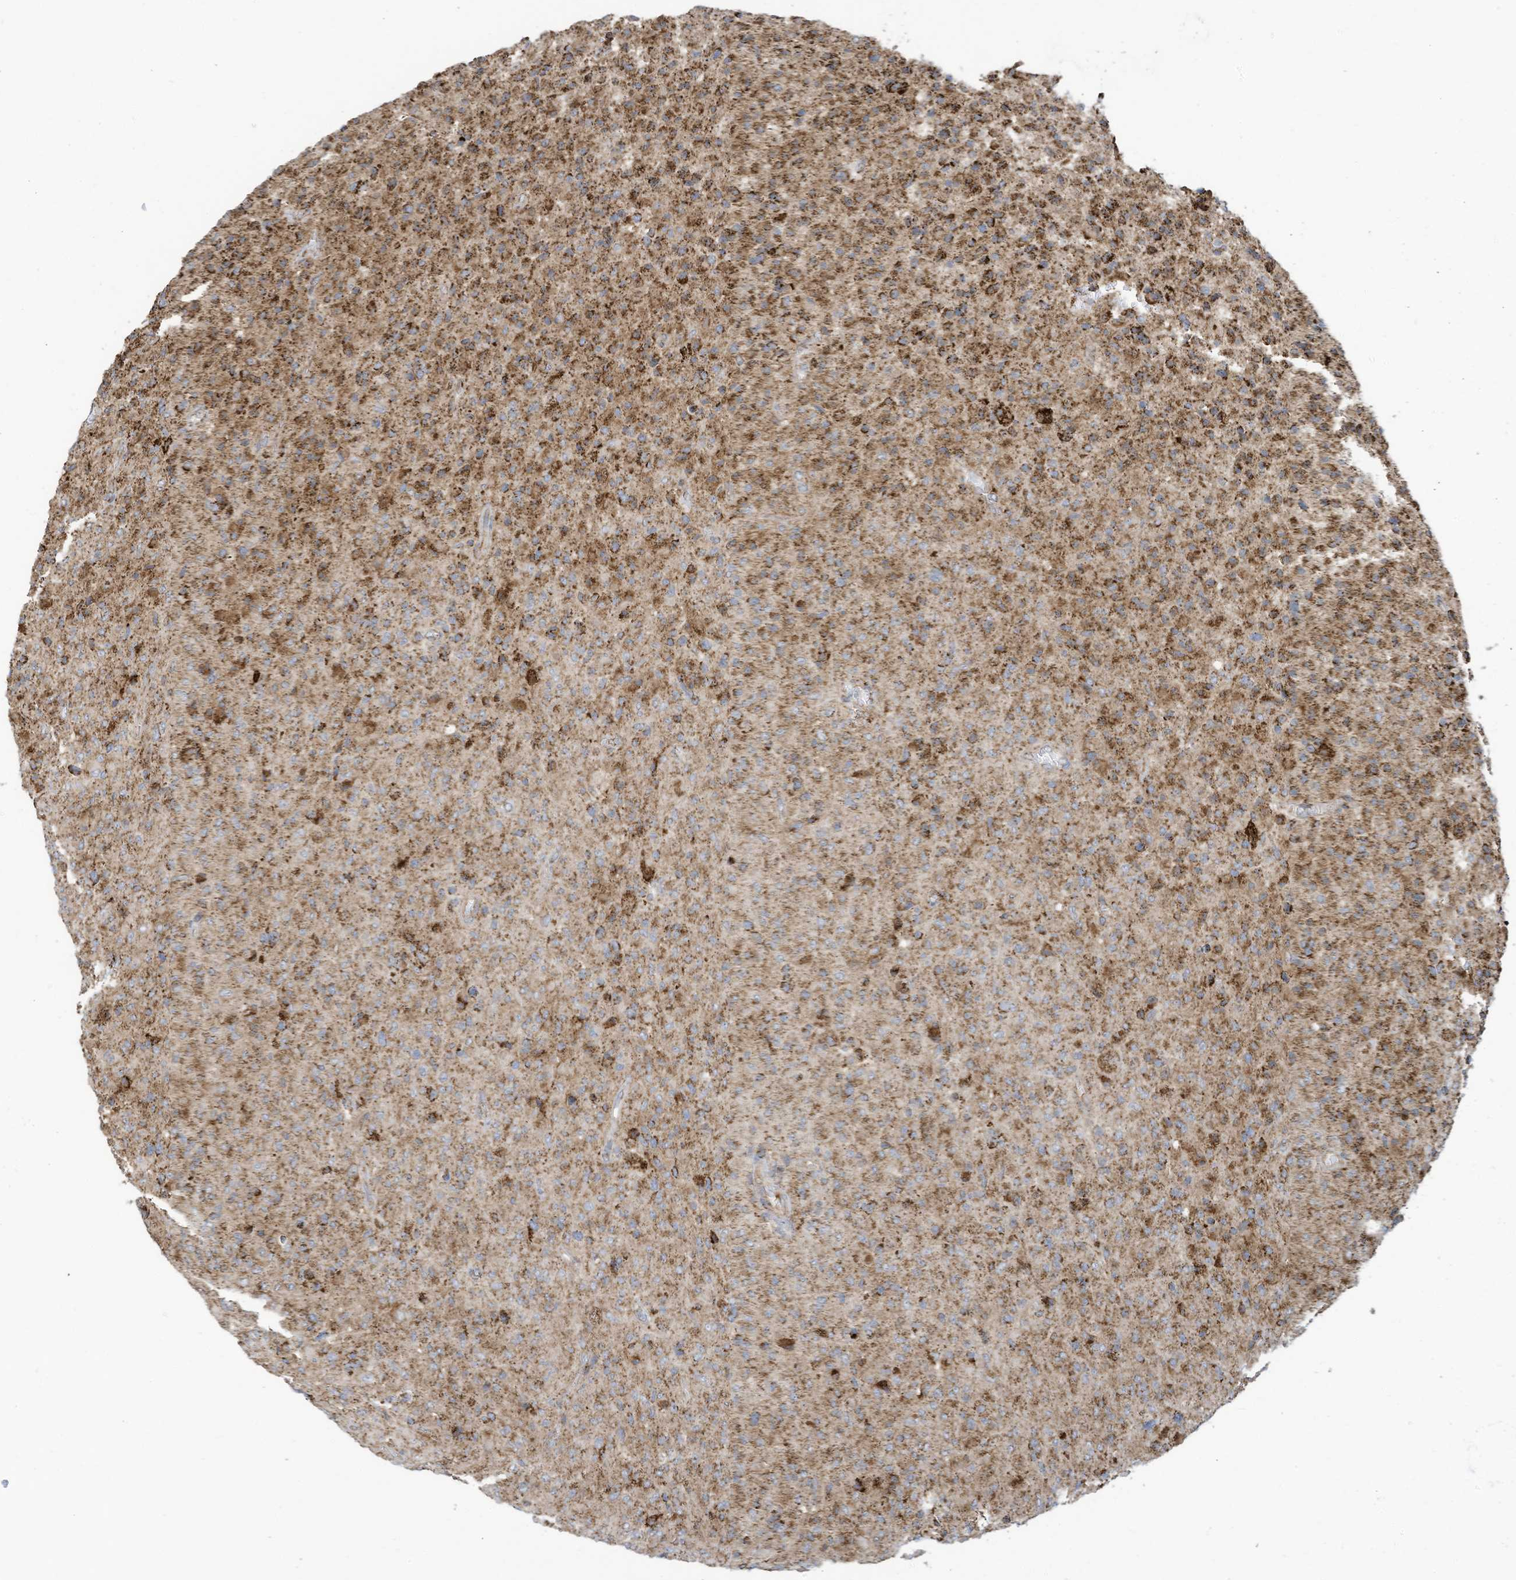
{"staining": {"intensity": "moderate", "quantity": ">75%", "location": "cytoplasmic/membranous"}, "tissue": "glioma", "cell_type": "Tumor cells", "image_type": "cancer", "snomed": [{"axis": "morphology", "description": "Glioma, malignant, High grade"}, {"axis": "topography", "description": "Brain"}], "caption": "Protein analysis of high-grade glioma (malignant) tissue demonstrates moderate cytoplasmic/membranous staining in approximately >75% of tumor cells.", "gene": "COX10", "patient": {"sex": "female", "age": 57}}